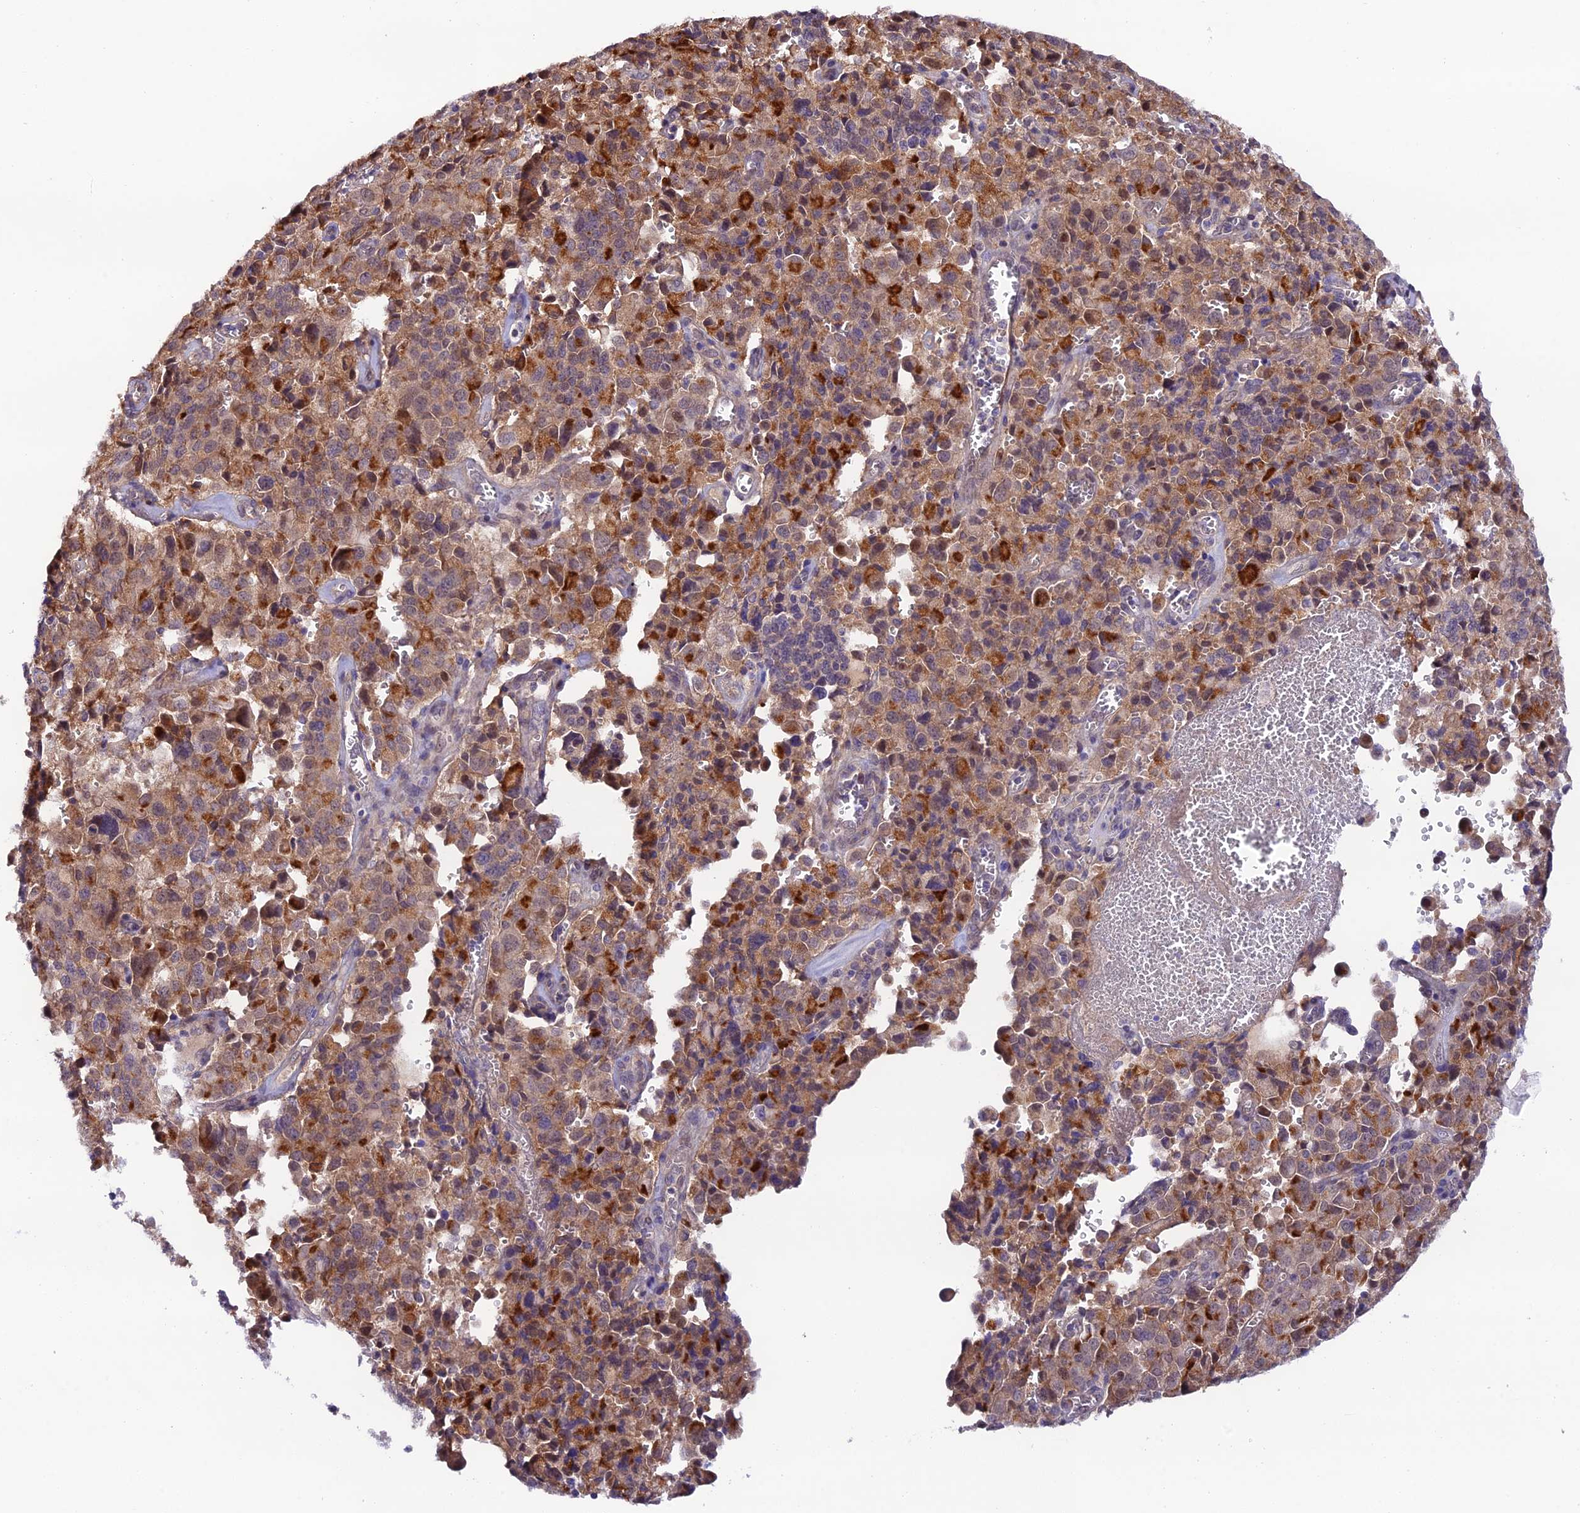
{"staining": {"intensity": "strong", "quantity": "<25%", "location": "cytoplasmic/membranous"}, "tissue": "pancreatic cancer", "cell_type": "Tumor cells", "image_type": "cancer", "snomed": [{"axis": "morphology", "description": "Adenocarcinoma, NOS"}, {"axis": "topography", "description": "Pancreas"}], "caption": "This is an image of immunohistochemistry (IHC) staining of pancreatic cancer (adenocarcinoma), which shows strong staining in the cytoplasmic/membranous of tumor cells.", "gene": "TRIM40", "patient": {"sex": "male", "age": 65}}